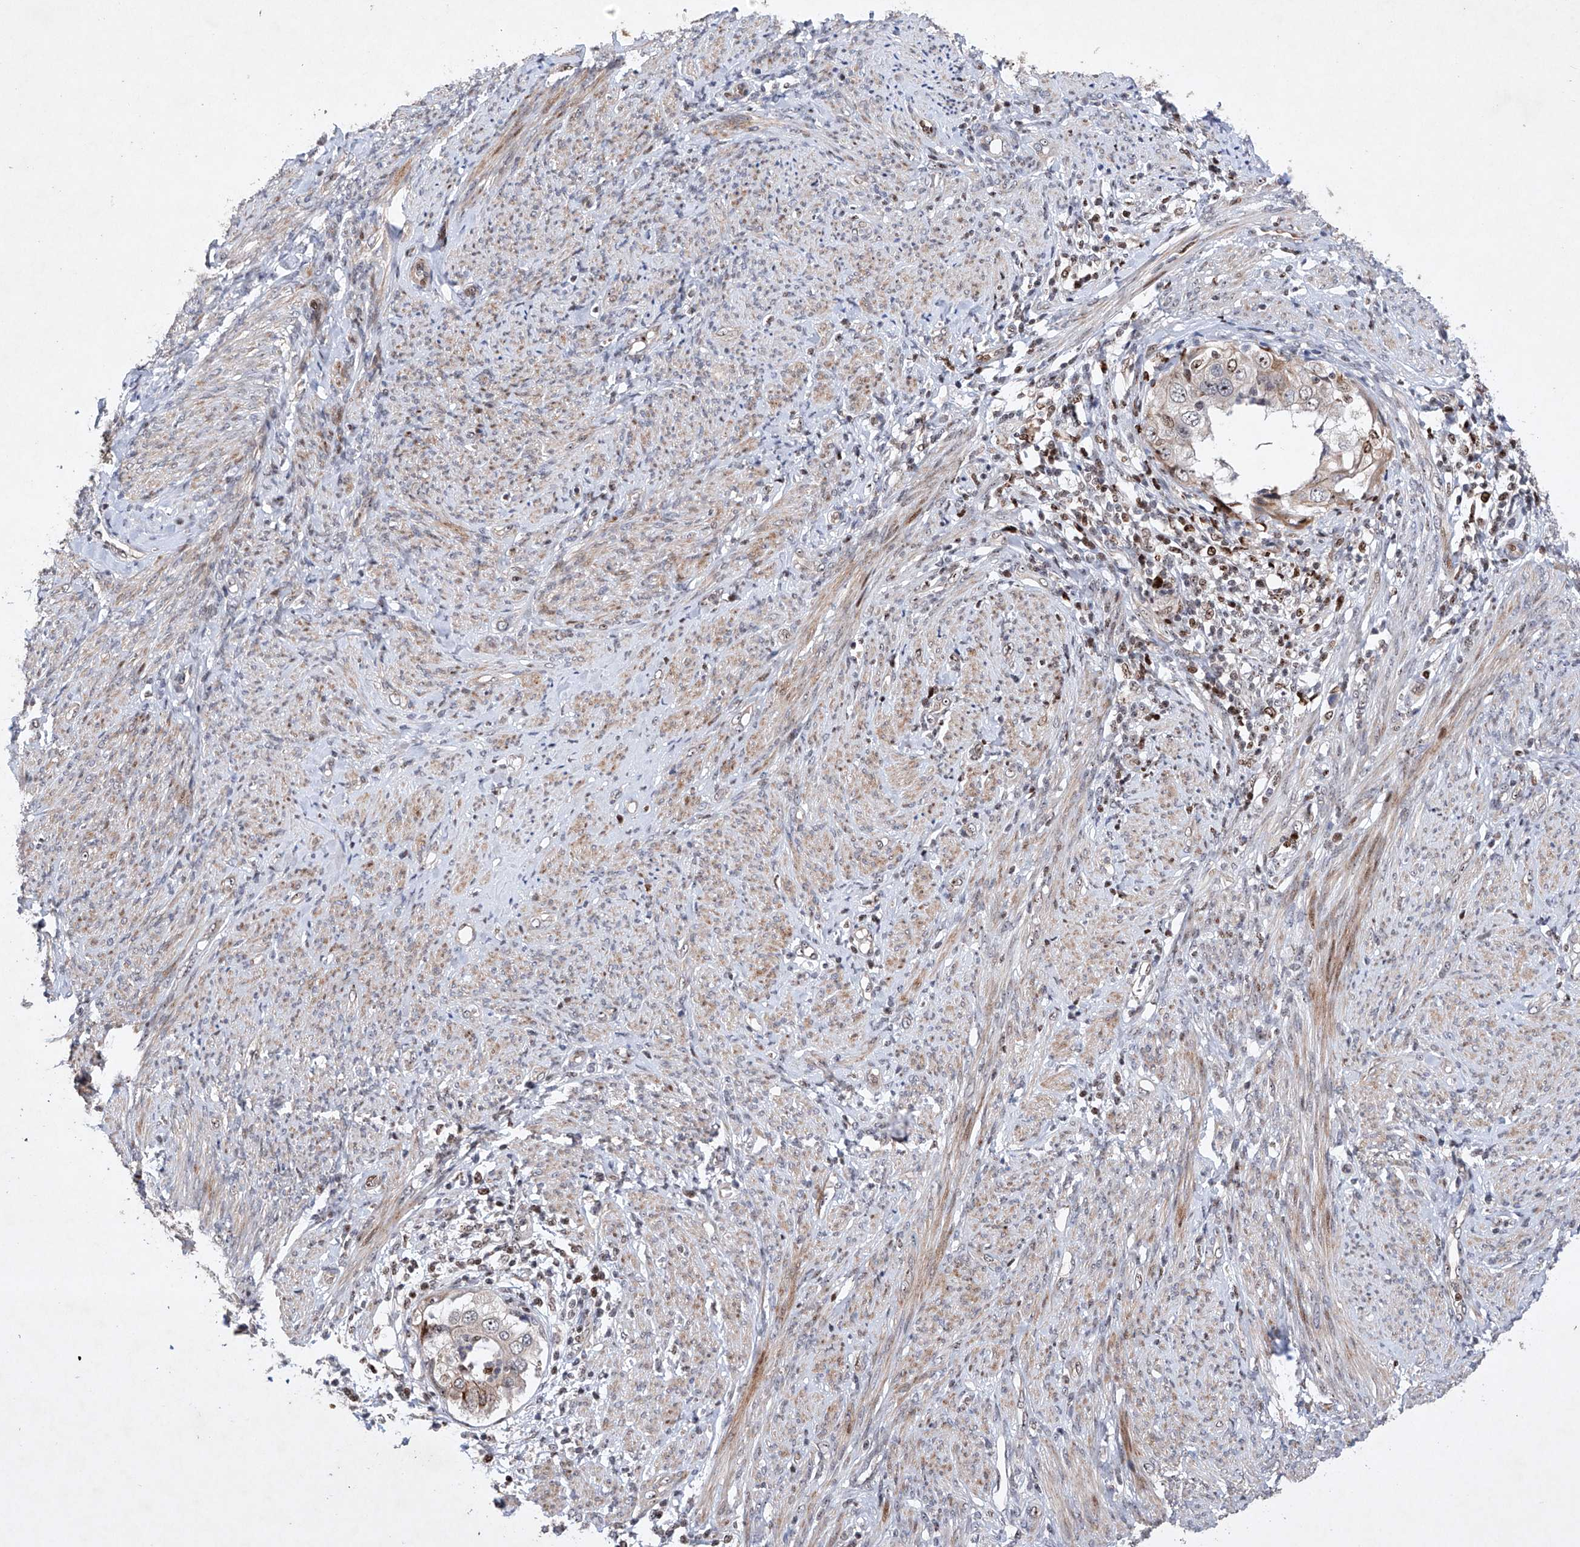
{"staining": {"intensity": "negative", "quantity": "none", "location": "none"}, "tissue": "endometrial cancer", "cell_type": "Tumor cells", "image_type": "cancer", "snomed": [{"axis": "morphology", "description": "Adenocarcinoma, NOS"}, {"axis": "topography", "description": "Endometrium"}], "caption": "Immunohistochemistry histopathology image of neoplastic tissue: endometrial cancer (adenocarcinoma) stained with DAB reveals no significant protein positivity in tumor cells.", "gene": "AFG1L", "patient": {"sex": "female", "age": 85}}